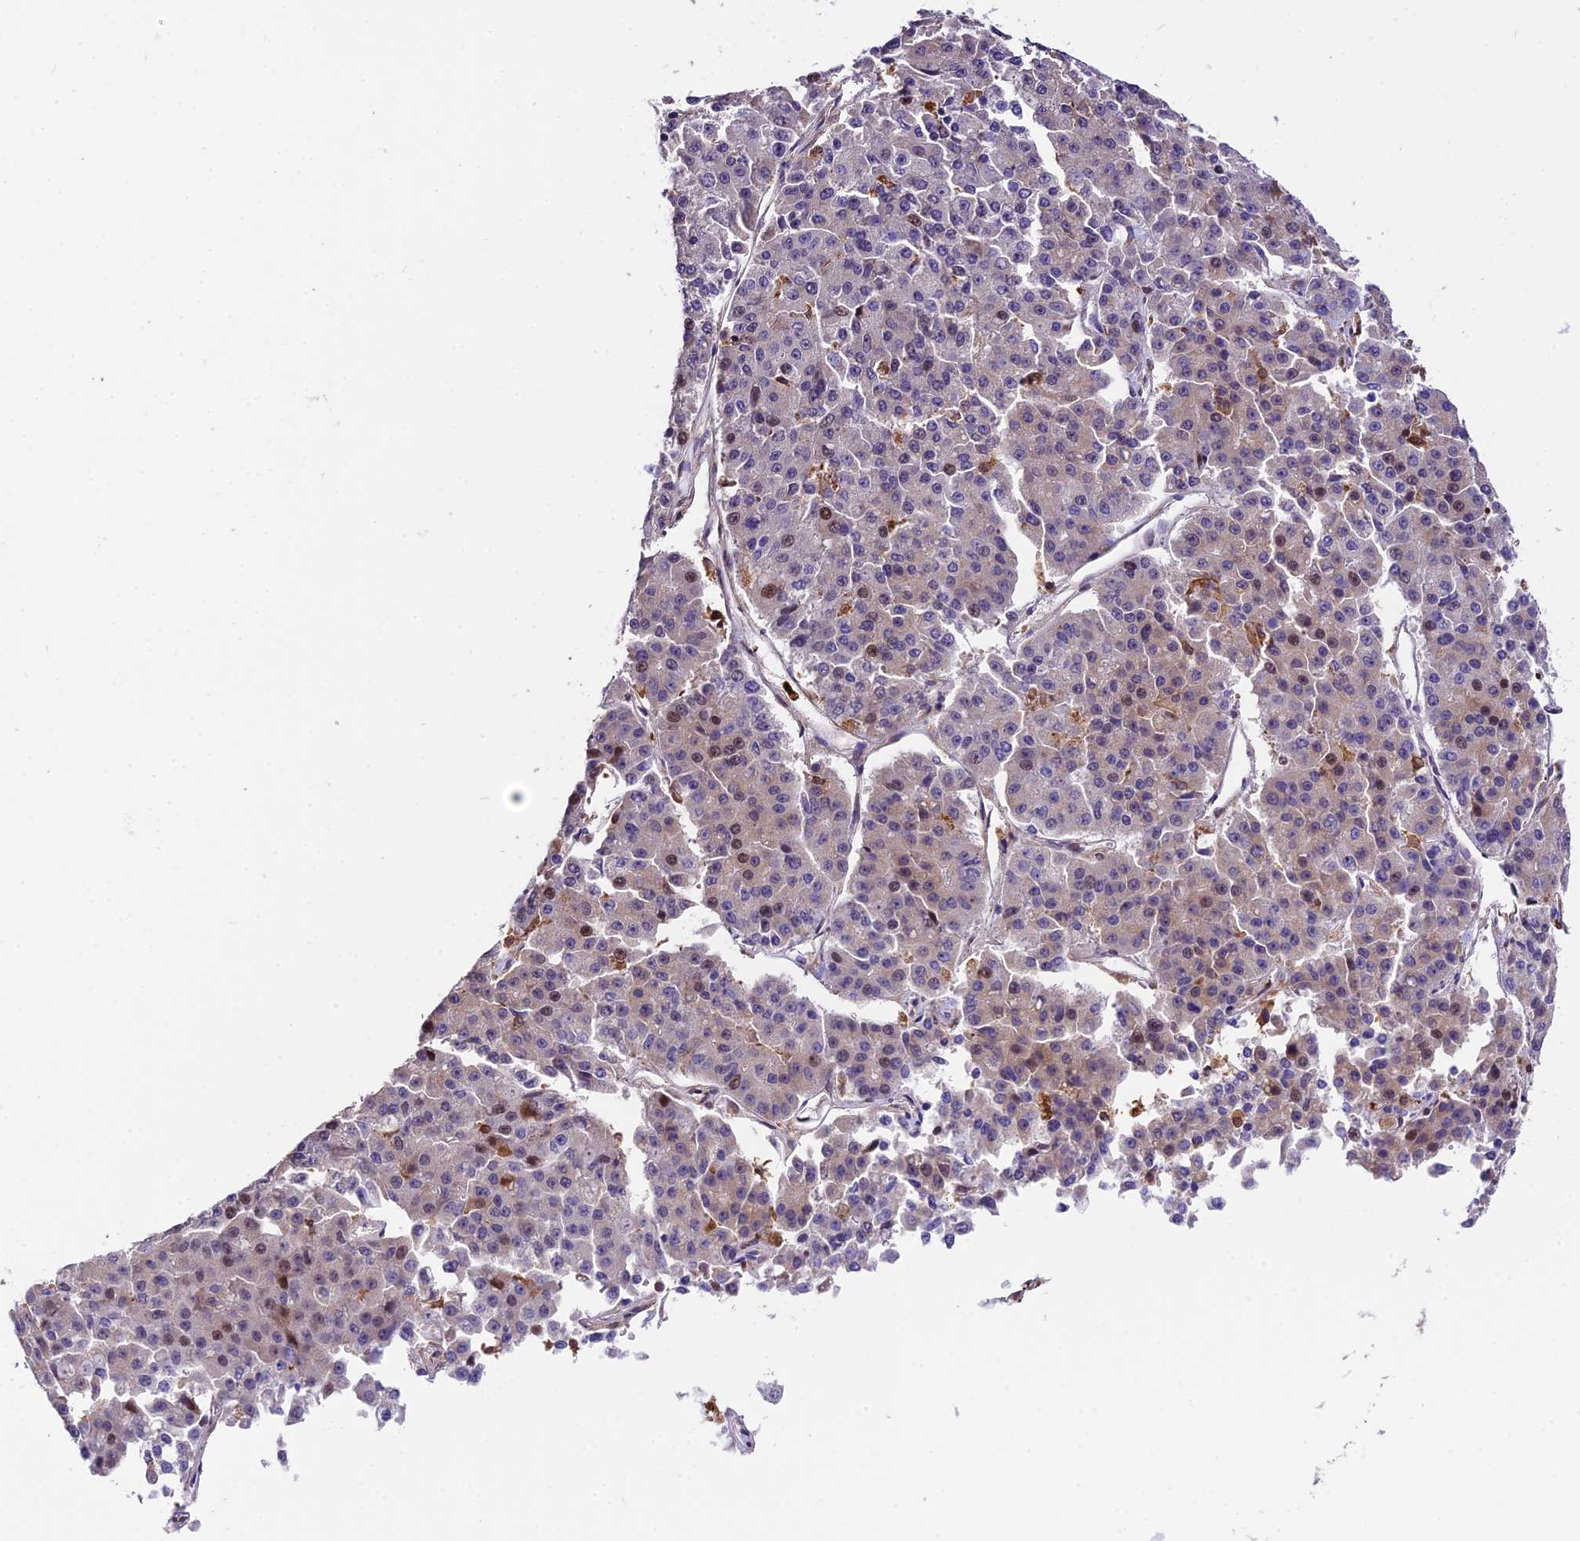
{"staining": {"intensity": "moderate", "quantity": "<25%", "location": "nuclear"}, "tissue": "pancreatic cancer", "cell_type": "Tumor cells", "image_type": "cancer", "snomed": [{"axis": "morphology", "description": "Adenocarcinoma, NOS"}, {"axis": "topography", "description": "Pancreas"}], "caption": "A brown stain highlights moderate nuclear positivity of a protein in adenocarcinoma (pancreatic) tumor cells.", "gene": "HERPUD1", "patient": {"sex": "male", "age": 50}}